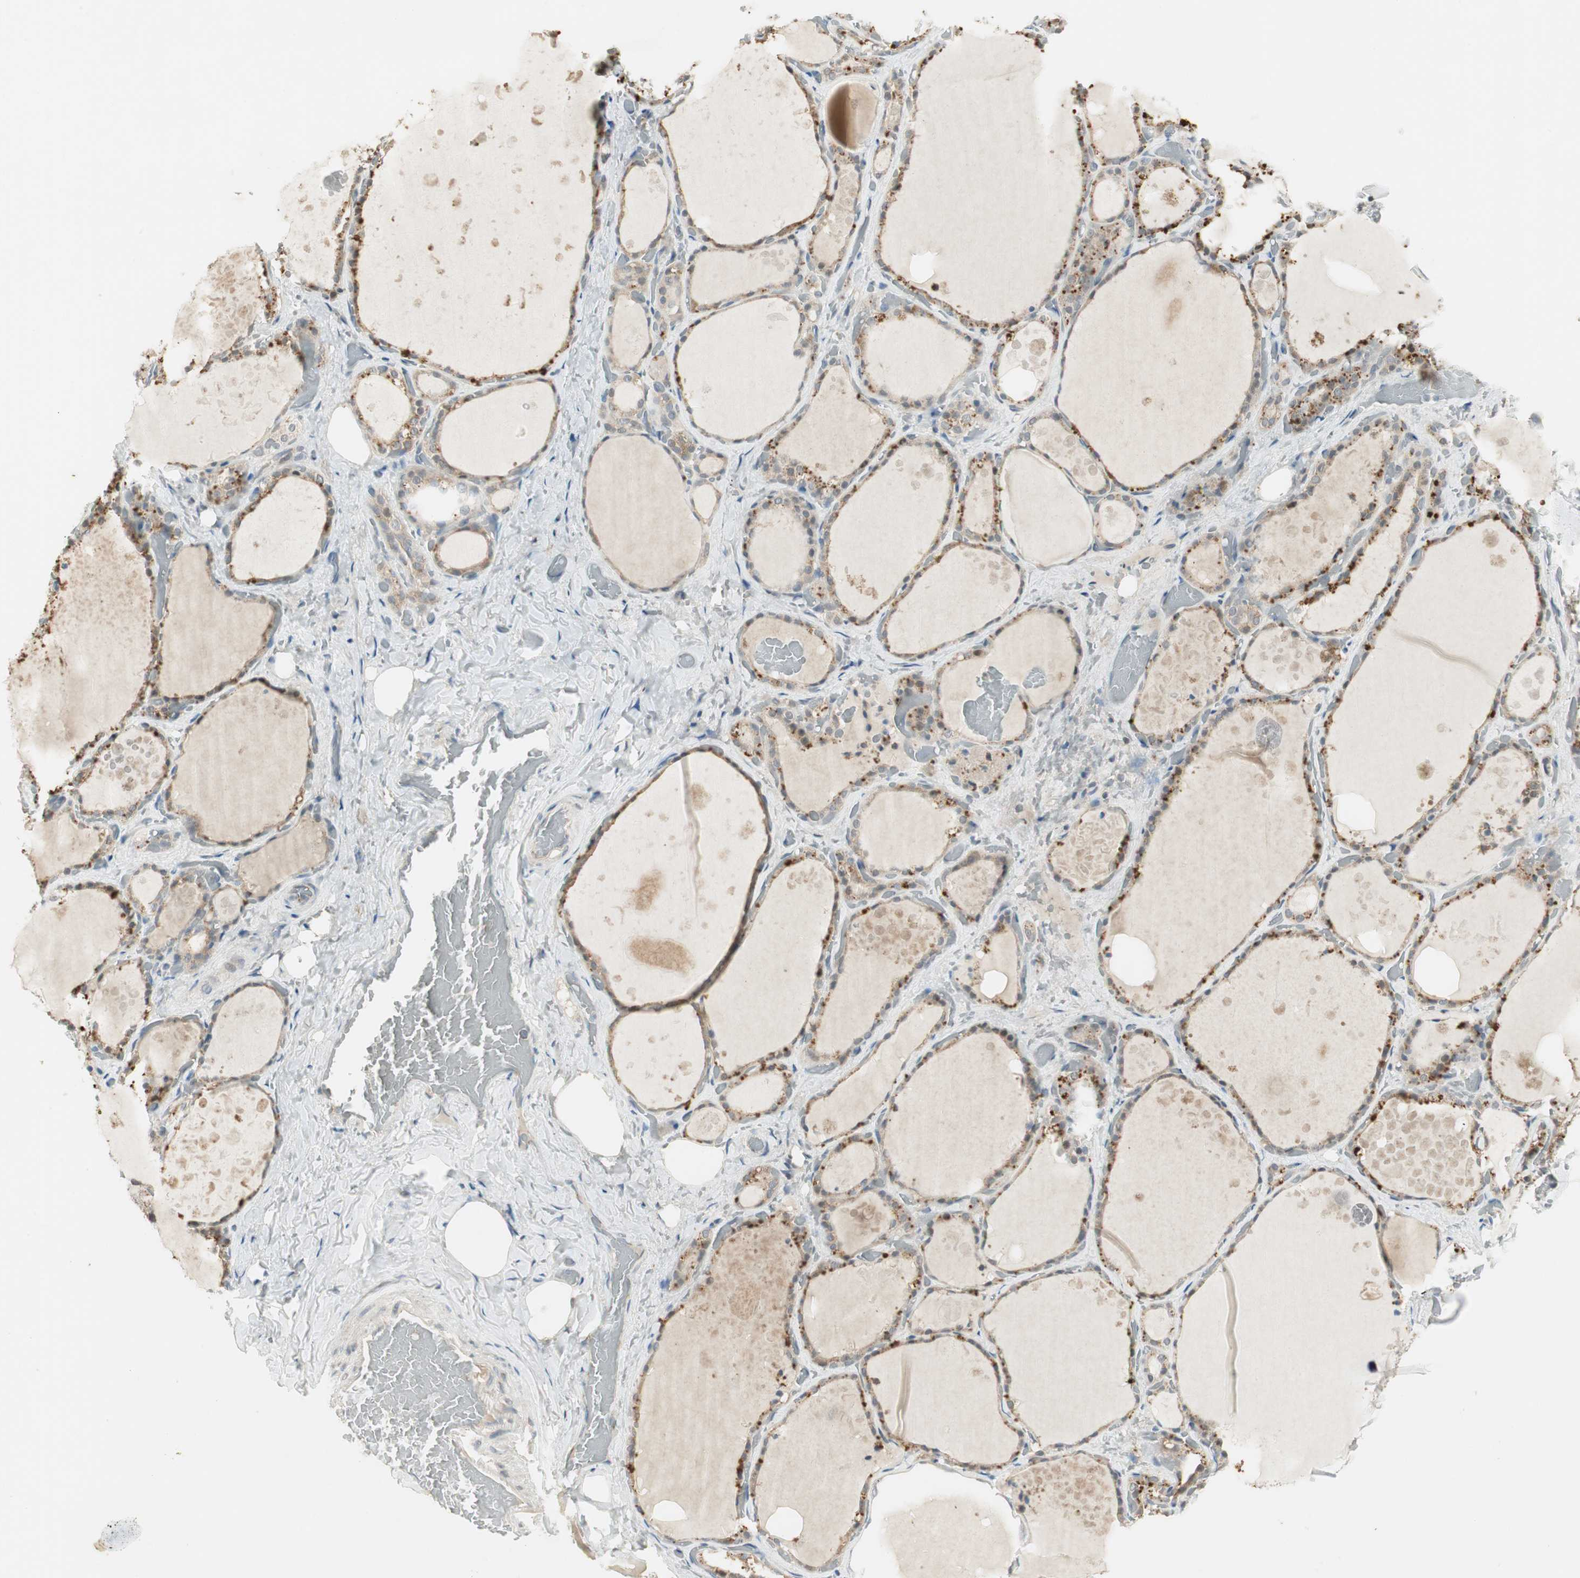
{"staining": {"intensity": "moderate", "quantity": ">75%", "location": "cytoplasmic/membranous"}, "tissue": "thyroid gland", "cell_type": "Glandular cells", "image_type": "normal", "snomed": [{"axis": "morphology", "description": "Normal tissue, NOS"}, {"axis": "topography", "description": "Thyroid gland"}], "caption": "Glandular cells reveal moderate cytoplasmic/membranous staining in approximately >75% of cells in unremarkable thyroid gland.", "gene": "USP2", "patient": {"sex": "male", "age": 61}}